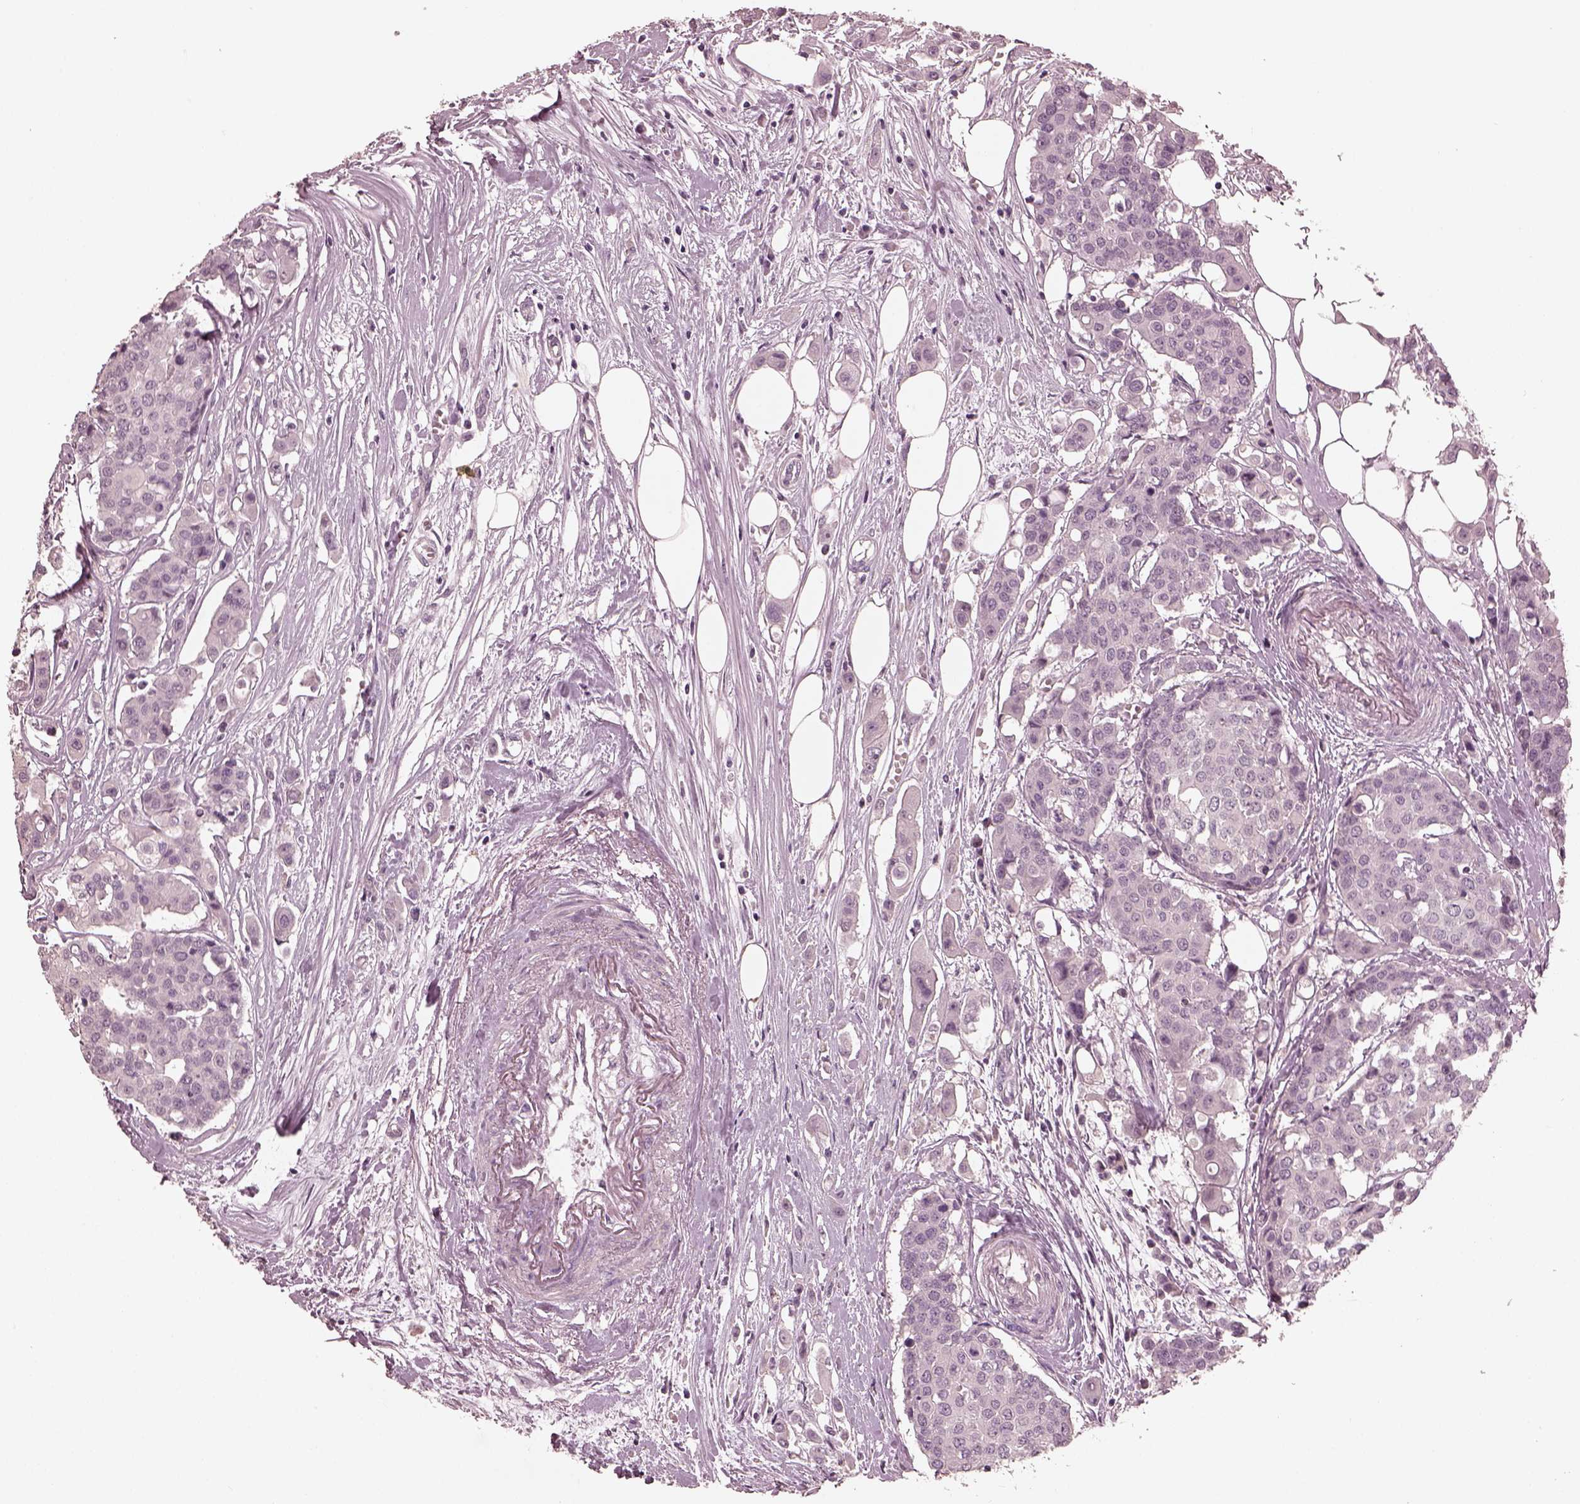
{"staining": {"intensity": "negative", "quantity": "none", "location": "none"}, "tissue": "carcinoid", "cell_type": "Tumor cells", "image_type": "cancer", "snomed": [{"axis": "morphology", "description": "Carcinoid, malignant, NOS"}, {"axis": "topography", "description": "Colon"}], "caption": "The histopathology image exhibits no staining of tumor cells in malignant carcinoid.", "gene": "OPTC", "patient": {"sex": "male", "age": 81}}